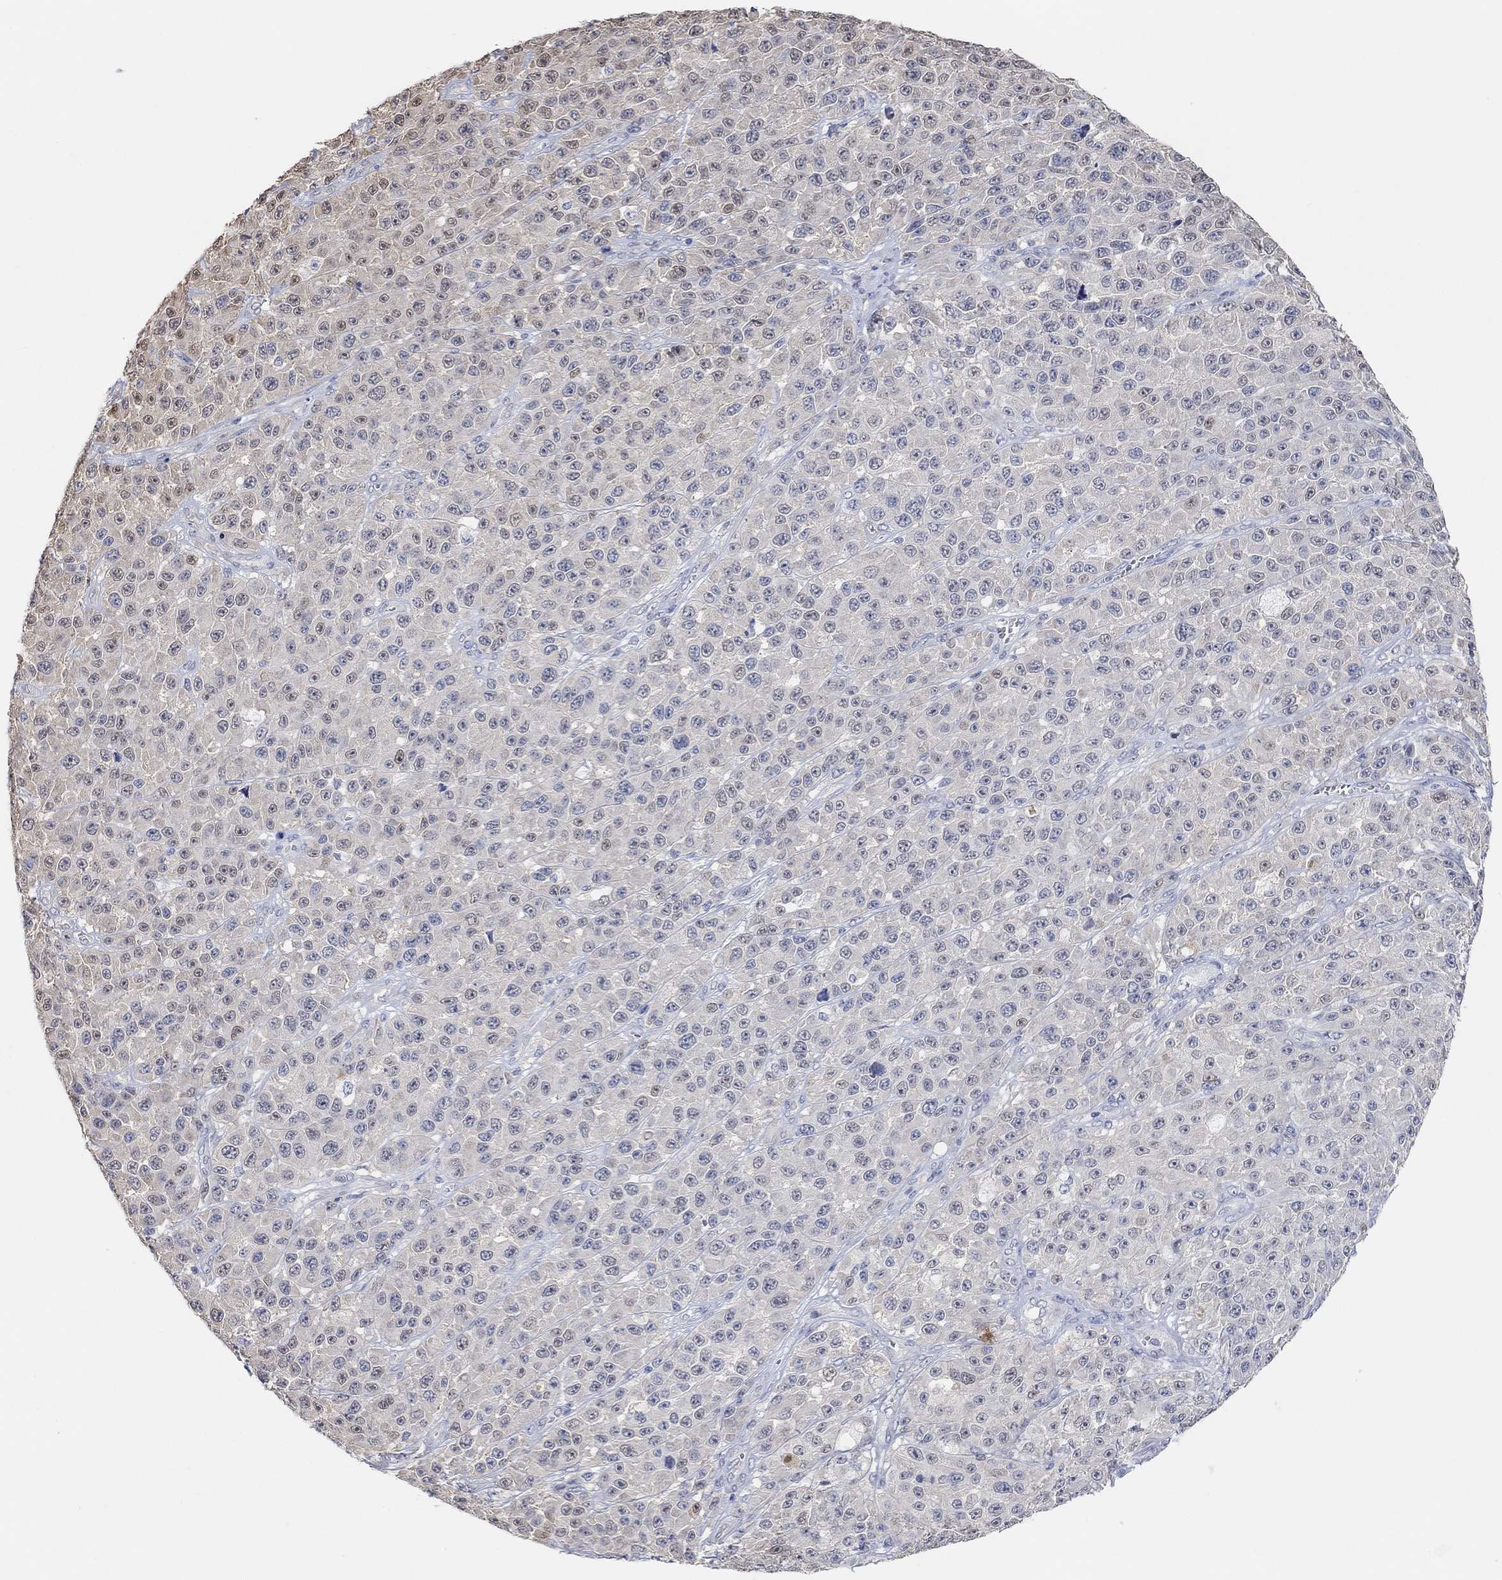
{"staining": {"intensity": "negative", "quantity": "none", "location": "none"}, "tissue": "melanoma", "cell_type": "Tumor cells", "image_type": "cancer", "snomed": [{"axis": "morphology", "description": "Malignant melanoma, NOS"}, {"axis": "topography", "description": "Skin"}], "caption": "A photomicrograph of human malignant melanoma is negative for staining in tumor cells.", "gene": "MUC1", "patient": {"sex": "female", "age": 58}}